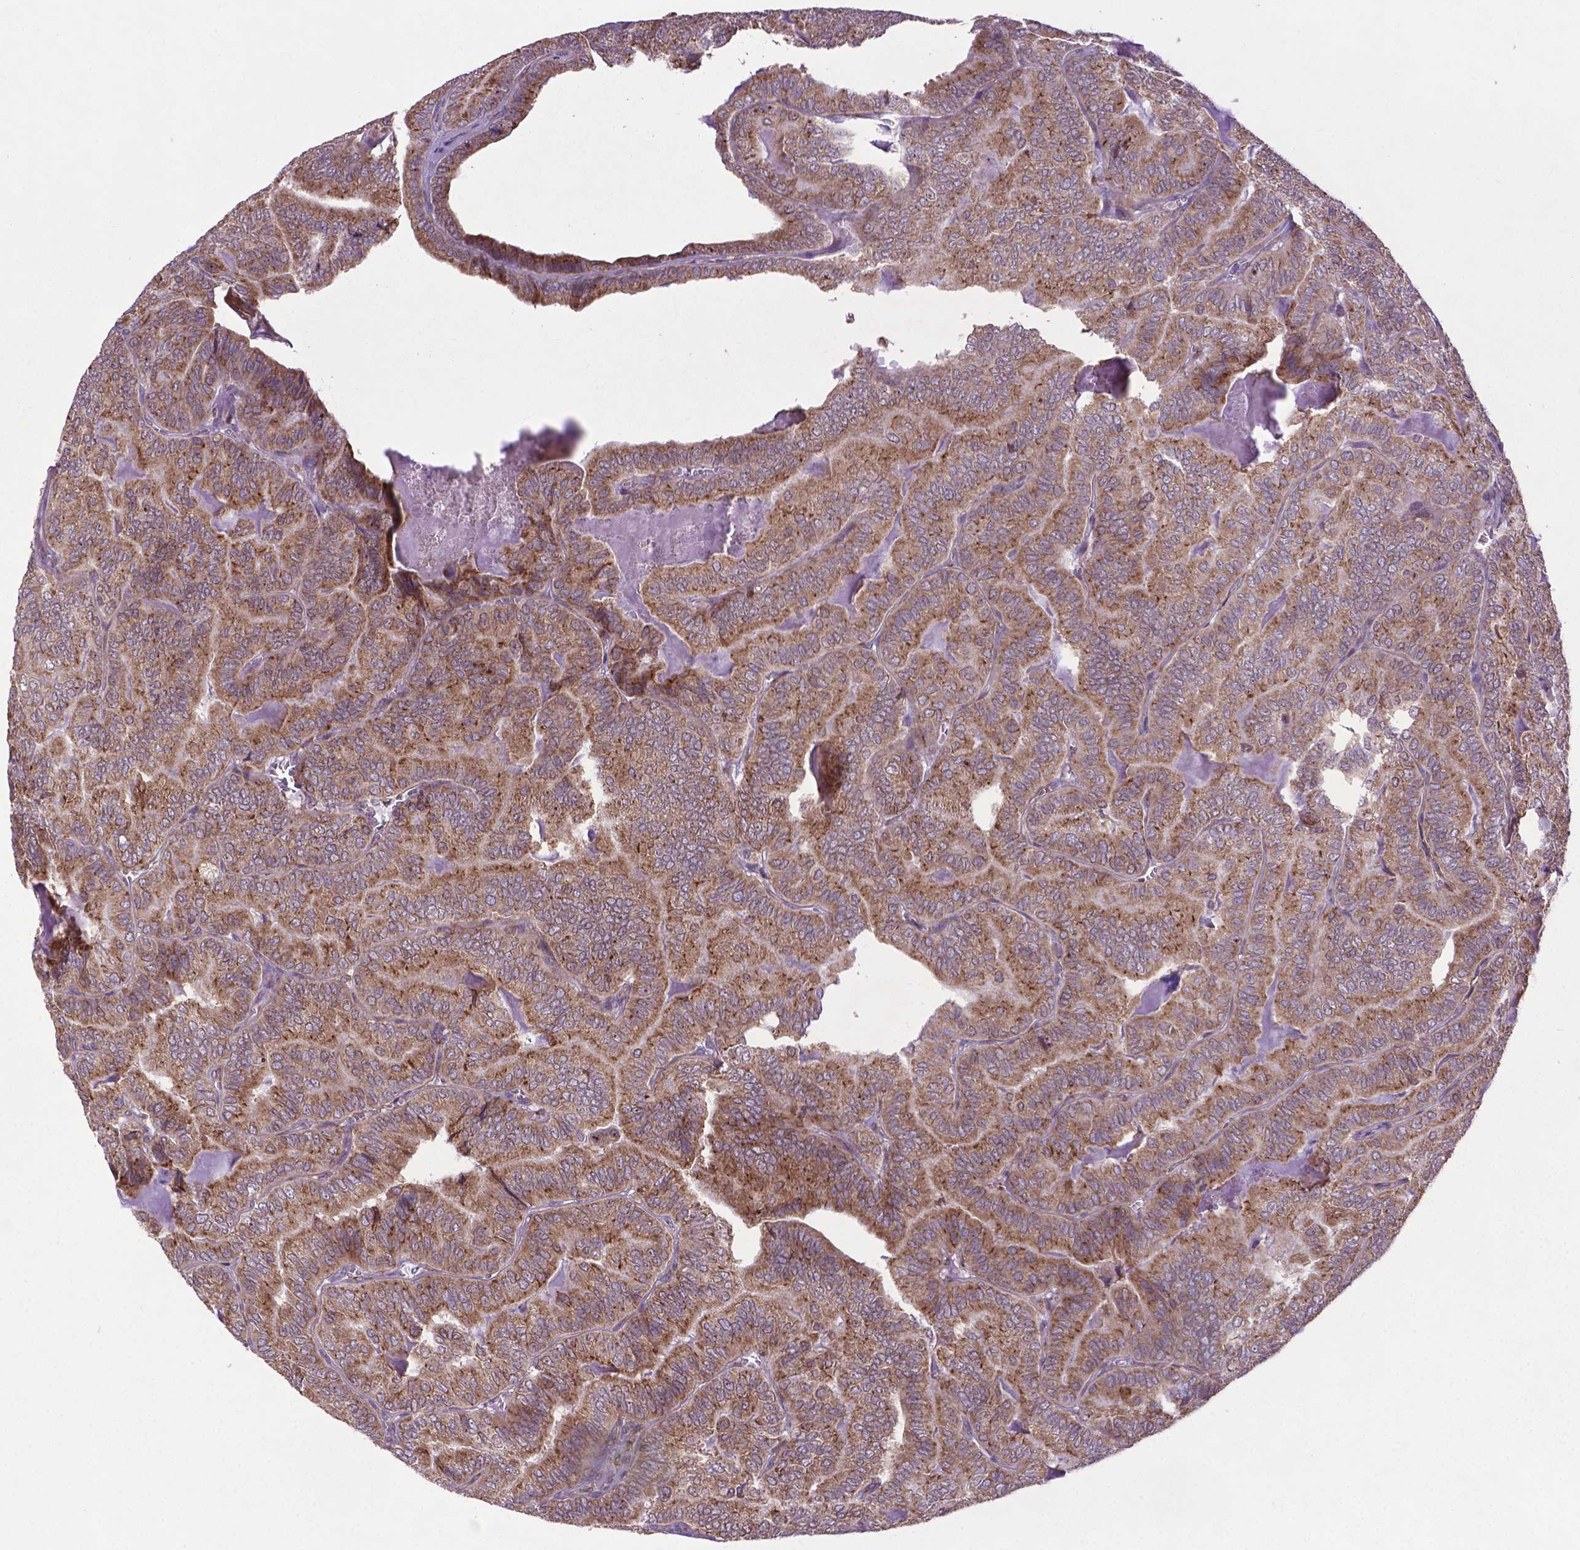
{"staining": {"intensity": "moderate", "quantity": ">75%", "location": "cytoplasmic/membranous"}, "tissue": "thyroid cancer", "cell_type": "Tumor cells", "image_type": "cancer", "snomed": [{"axis": "morphology", "description": "Papillary adenocarcinoma, NOS"}, {"axis": "topography", "description": "Thyroid gland"}], "caption": "Immunohistochemistry (DAB) staining of human thyroid cancer (papillary adenocarcinoma) shows moderate cytoplasmic/membranous protein positivity in approximately >75% of tumor cells.", "gene": "WDR83OS", "patient": {"sex": "female", "age": 75}}